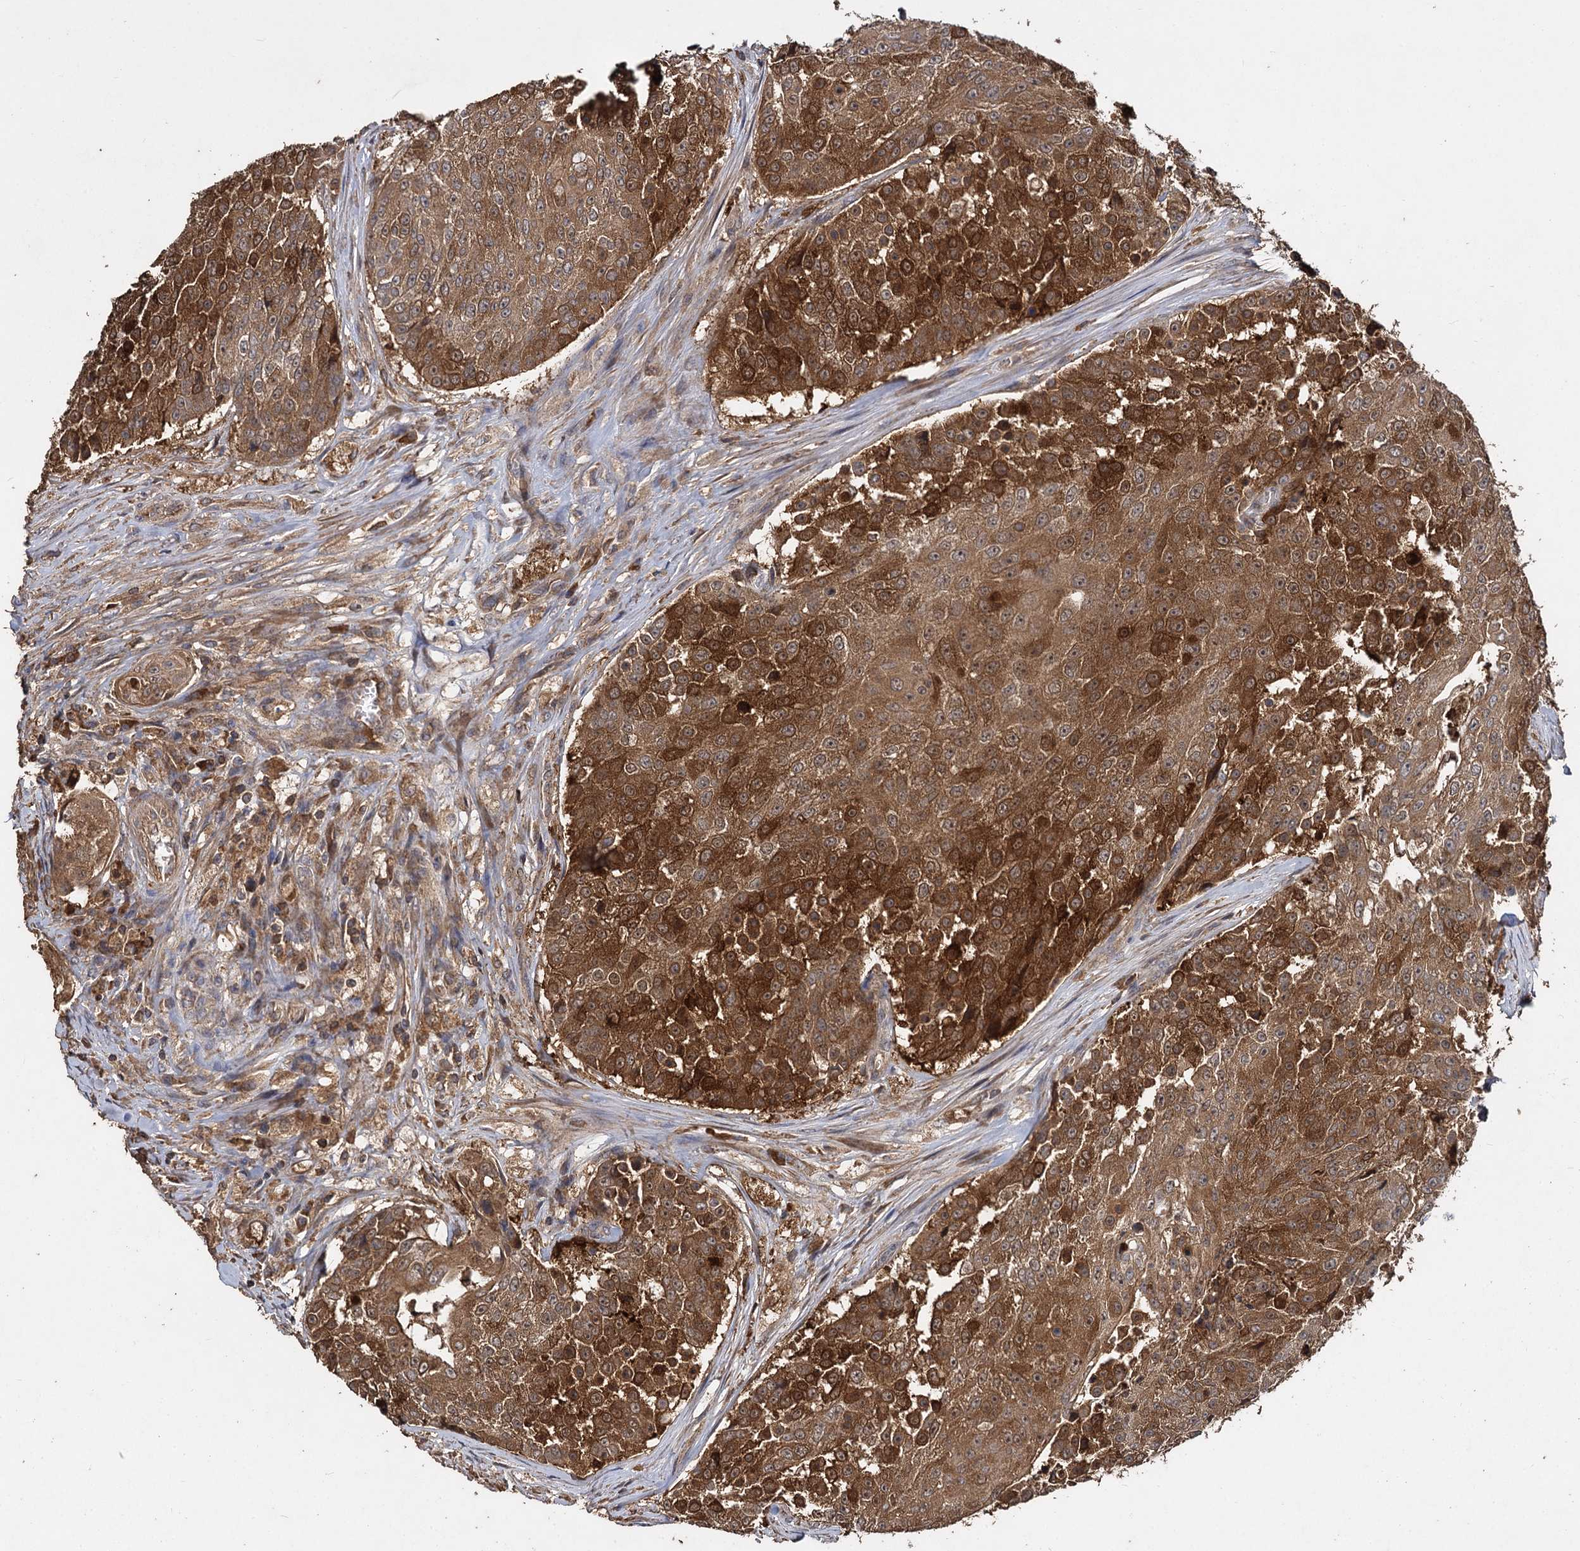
{"staining": {"intensity": "strong", "quantity": ">75%", "location": "cytoplasmic/membranous"}, "tissue": "urothelial cancer", "cell_type": "Tumor cells", "image_type": "cancer", "snomed": [{"axis": "morphology", "description": "Urothelial carcinoma, High grade"}, {"axis": "topography", "description": "Urinary bladder"}], "caption": "Immunohistochemical staining of urothelial cancer shows high levels of strong cytoplasmic/membranous staining in approximately >75% of tumor cells. (DAB = brown stain, brightfield microscopy at high magnification).", "gene": "GCLC", "patient": {"sex": "female", "age": 63}}